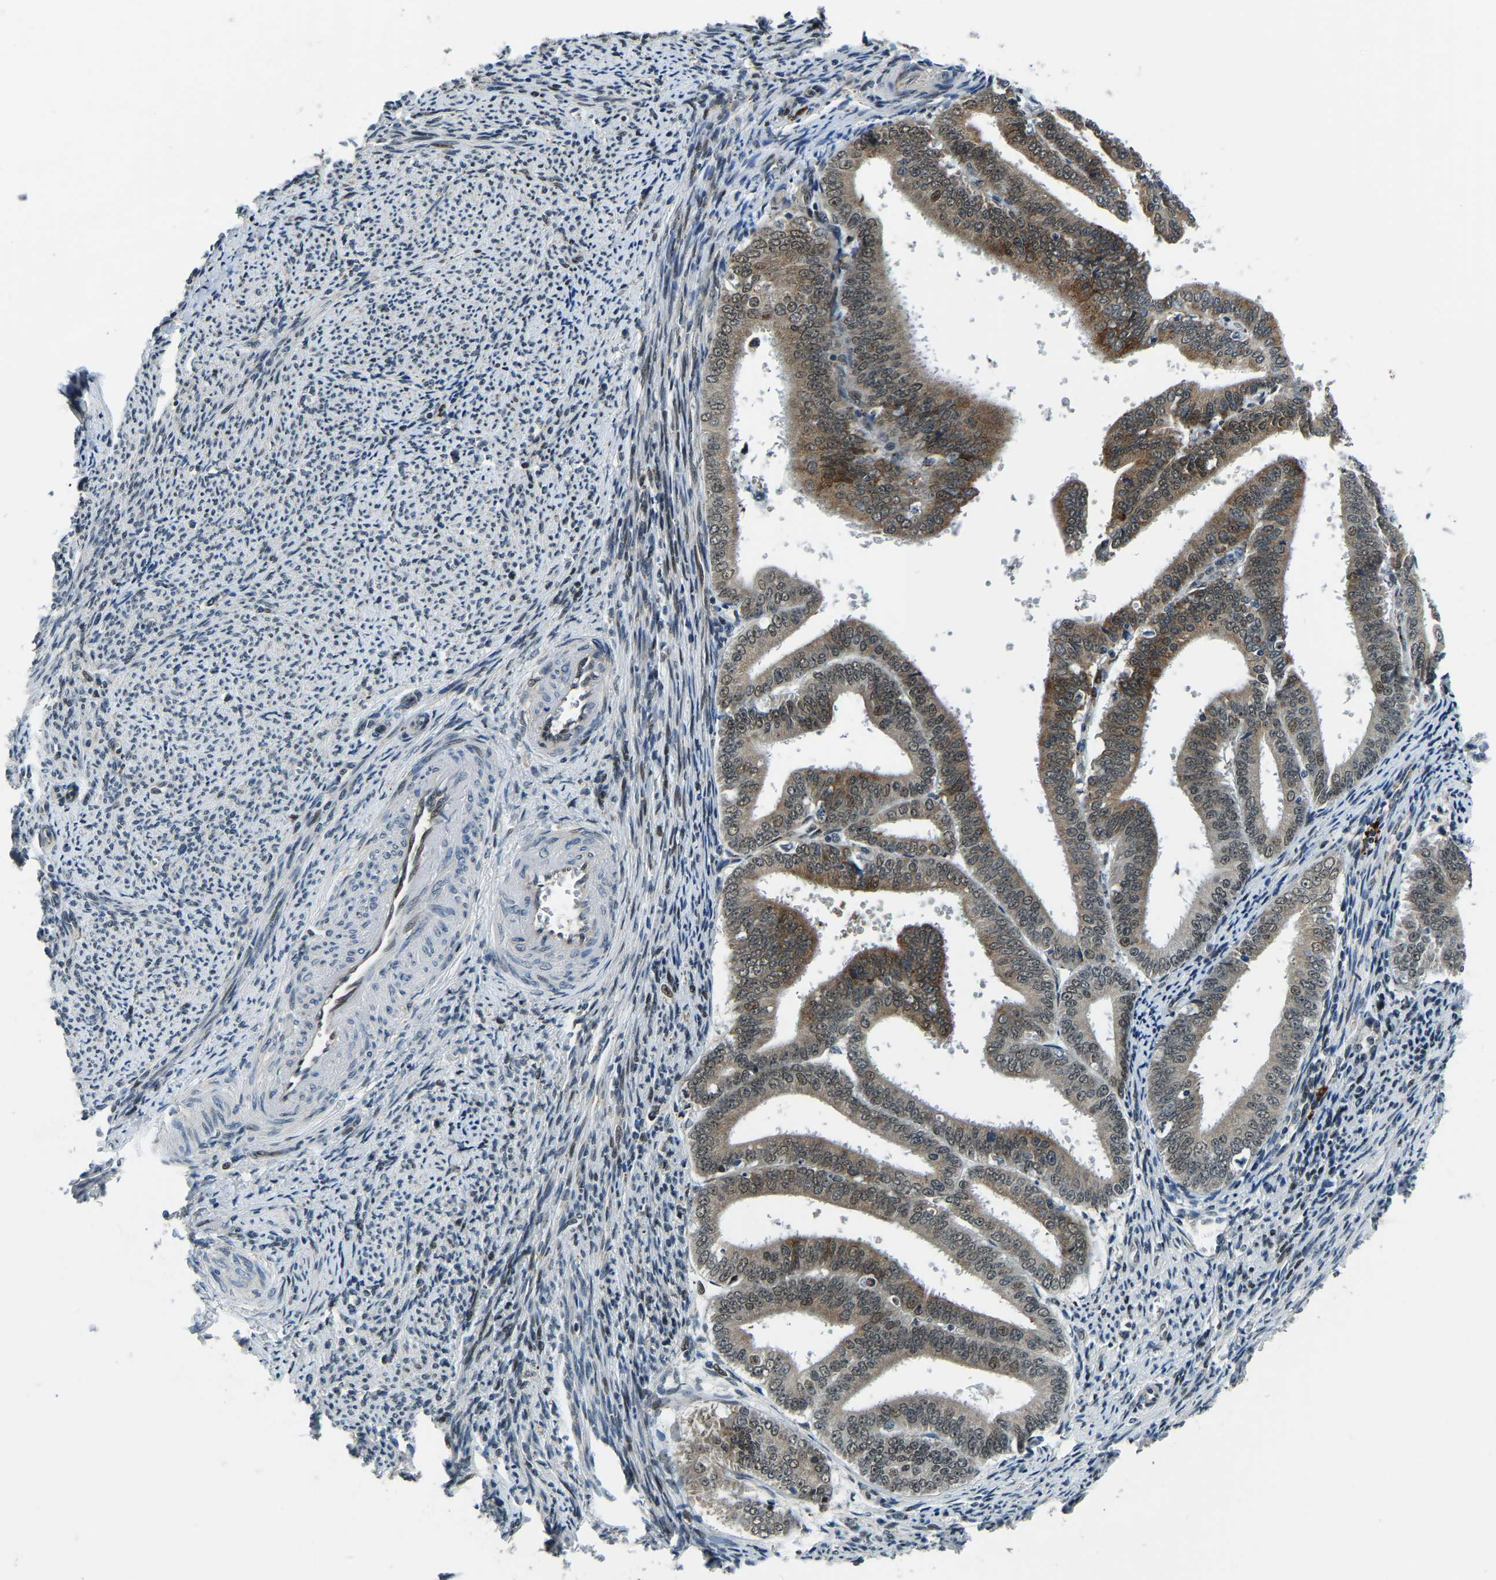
{"staining": {"intensity": "moderate", "quantity": ">75%", "location": "cytoplasmic/membranous,nuclear"}, "tissue": "endometrial cancer", "cell_type": "Tumor cells", "image_type": "cancer", "snomed": [{"axis": "morphology", "description": "Adenocarcinoma, NOS"}, {"axis": "topography", "description": "Endometrium"}], "caption": "A histopathology image of human adenocarcinoma (endometrial) stained for a protein exhibits moderate cytoplasmic/membranous and nuclear brown staining in tumor cells.", "gene": "ING2", "patient": {"sex": "female", "age": 63}}